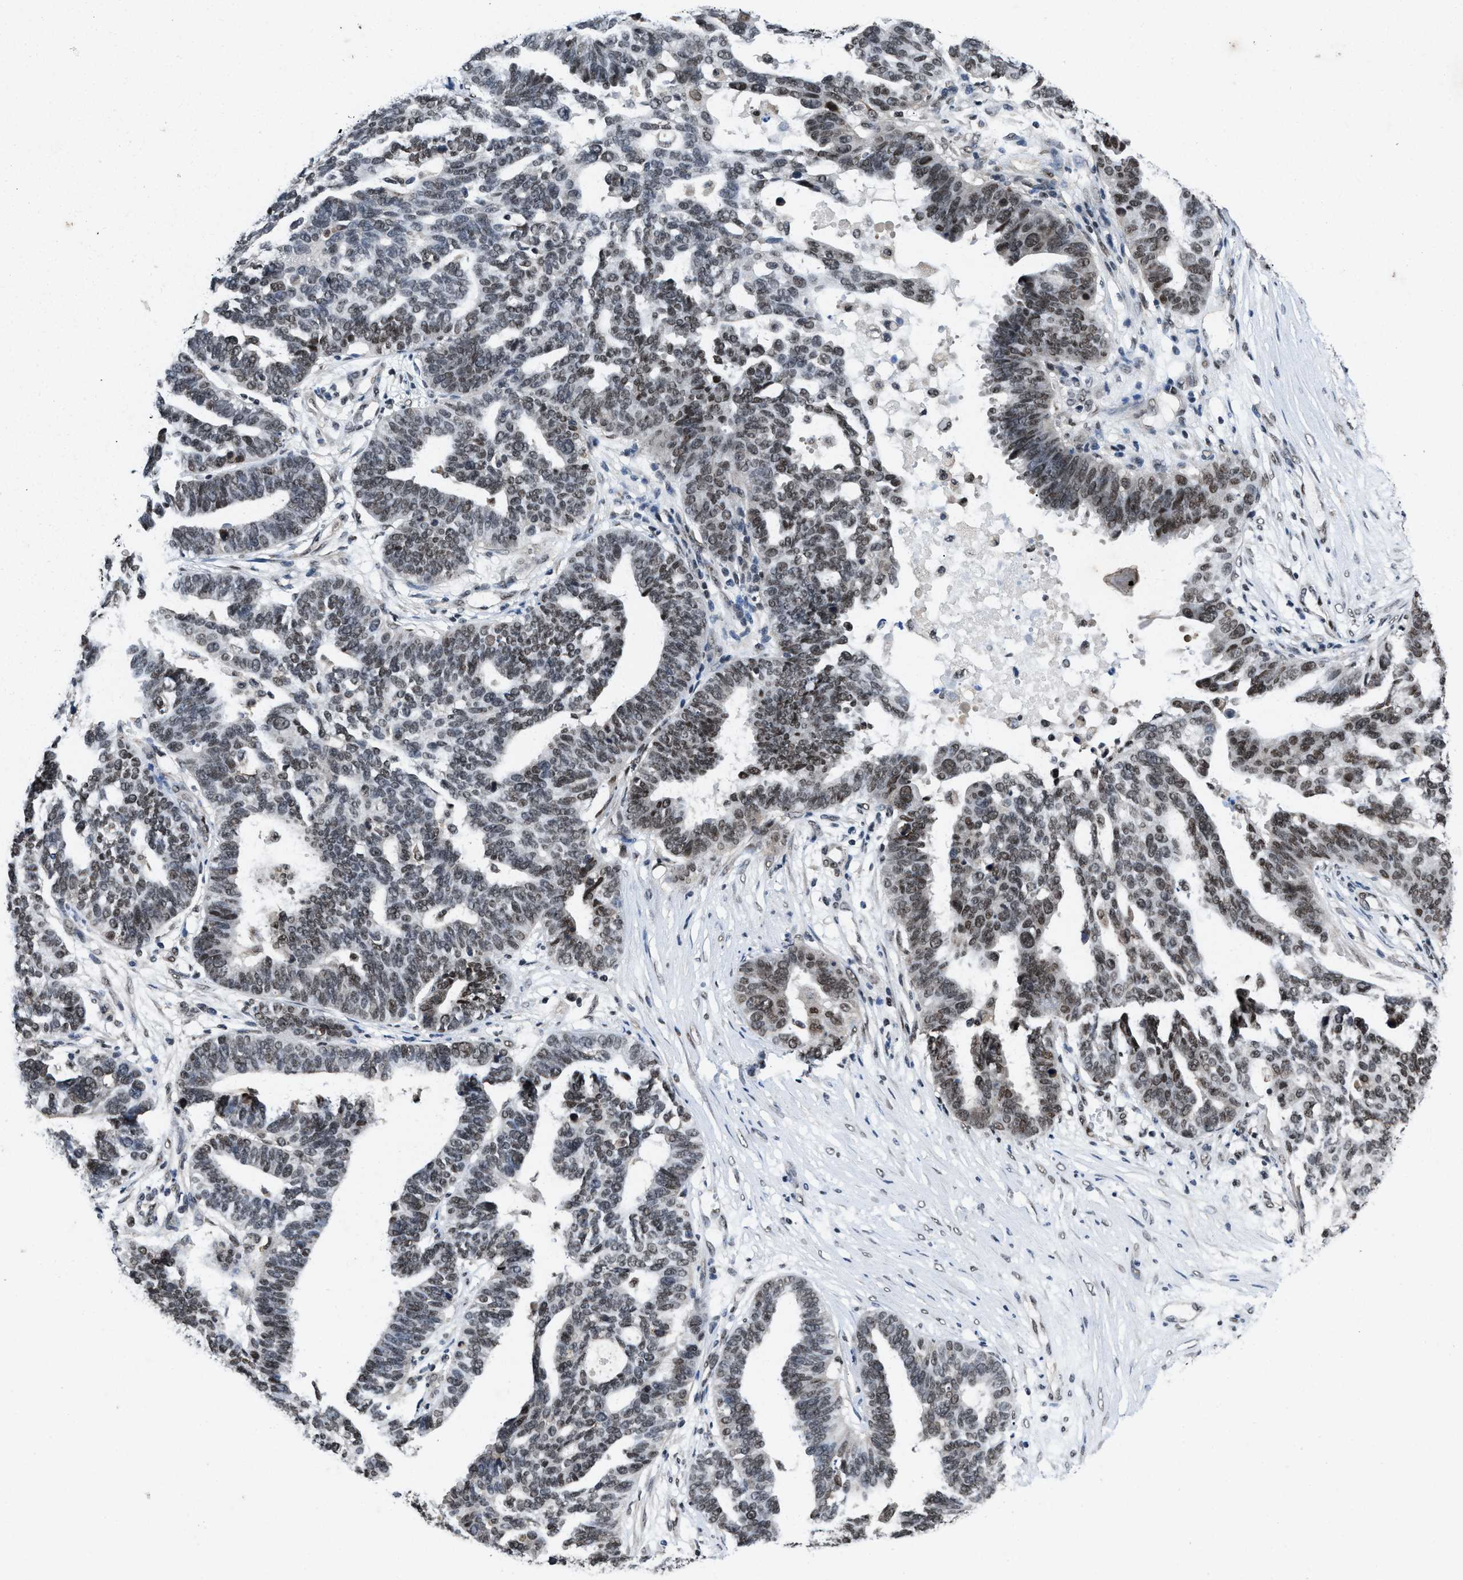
{"staining": {"intensity": "moderate", "quantity": "<25%", "location": "nuclear"}, "tissue": "ovarian cancer", "cell_type": "Tumor cells", "image_type": "cancer", "snomed": [{"axis": "morphology", "description": "Cystadenocarcinoma, serous, NOS"}, {"axis": "topography", "description": "Ovary"}], "caption": "Immunohistochemical staining of ovarian cancer shows low levels of moderate nuclear staining in approximately <25% of tumor cells.", "gene": "SAFB", "patient": {"sex": "female", "age": 59}}